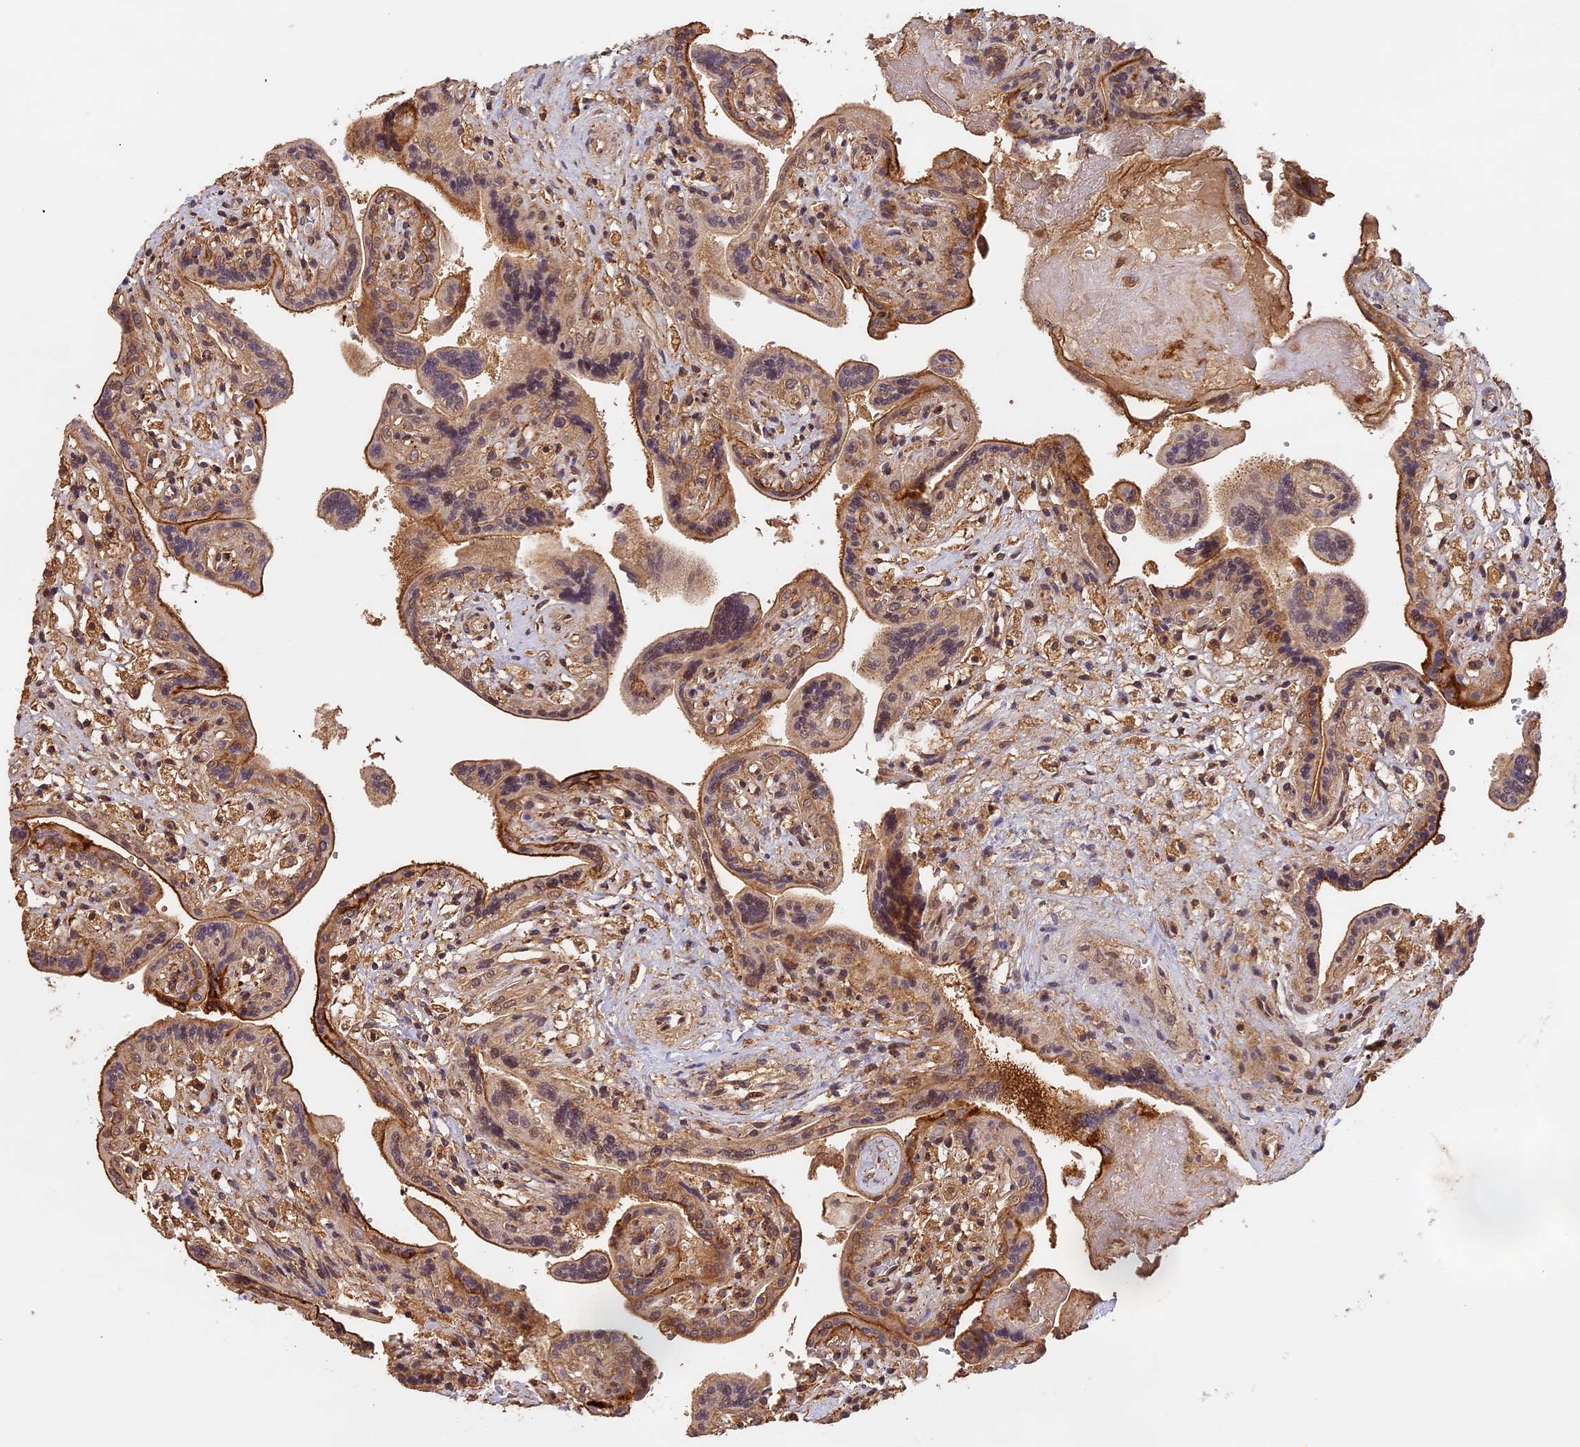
{"staining": {"intensity": "moderate", "quantity": ">75%", "location": "cytoplasmic/membranous,nuclear"}, "tissue": "placenta", "cell_type": "Trophoblastic cells", "image_type": "normal", "snomed": [{"axis": "morphology", "description": "Normal tissue, NOS"}, {"axis": "topography", "description": "Placenta"}], "caption": "IHC (DAB) staining of unremarkable placenta demonstrates moderate cytoplasmic/membranous,nuclear protein staining in approximately >75% of trophoblastic cells.", "gene": "MYBL2", "patient": {"sex": "female", "age": 37}}